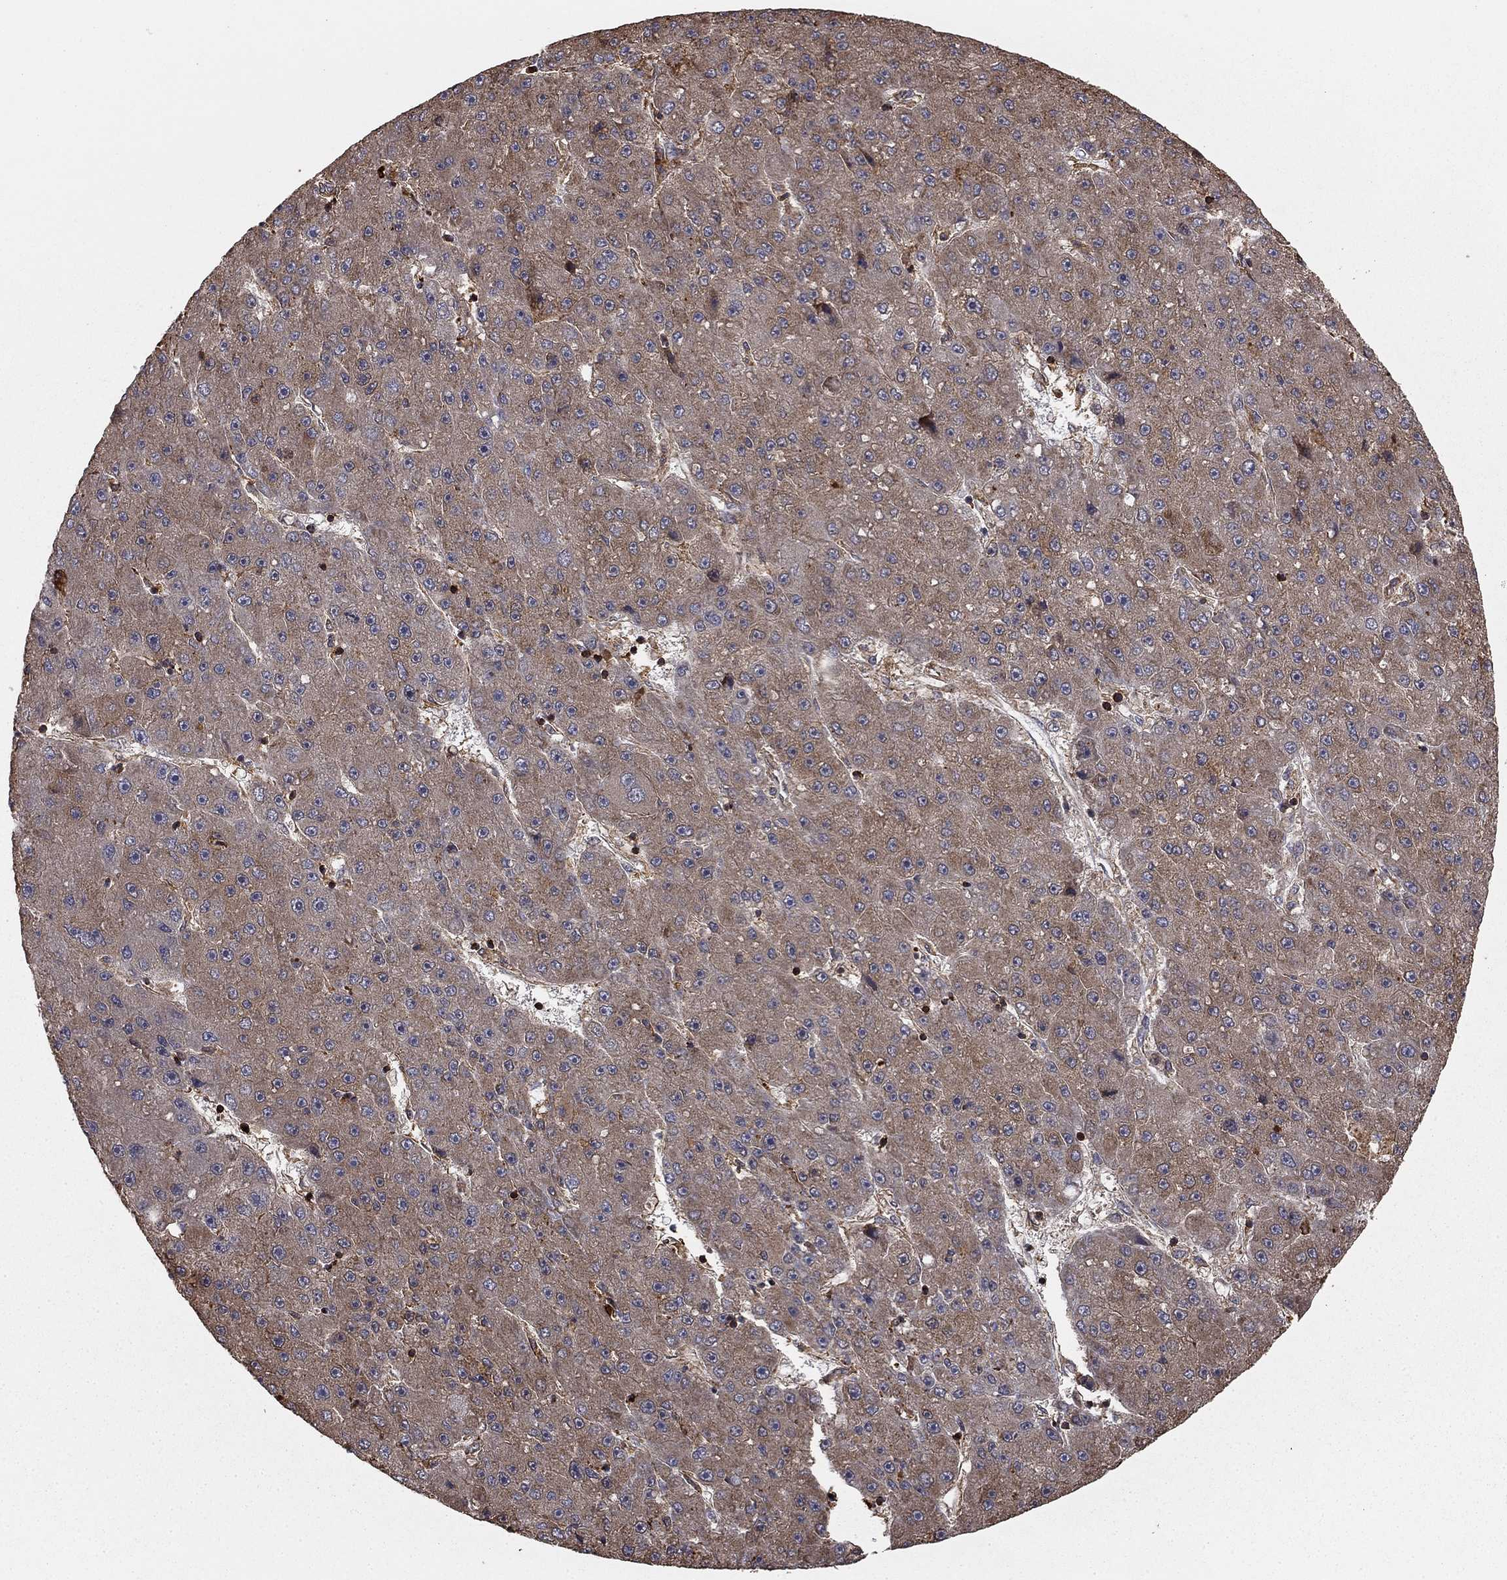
{"staining": {"intensity": "weak", "quantity": "<25%", "location": "cytoplasmic/membranous"}, "tissue": "liver cancer", "cell_type": "Tumor cells", "image_type": "cancer", "snomed": [{"axis": "morphology", "description": "Carcinoma, Hepatocellular, NOS"}, {"axis": "topography", "description": "Liver"}], "caption": "DAB immunohistochemical staining of human hepatocellular carcinoma (liver) displays no significant expression in tumor cells.", "gene": "HABP4", "patient": {"sex": "male", "age": 67}}